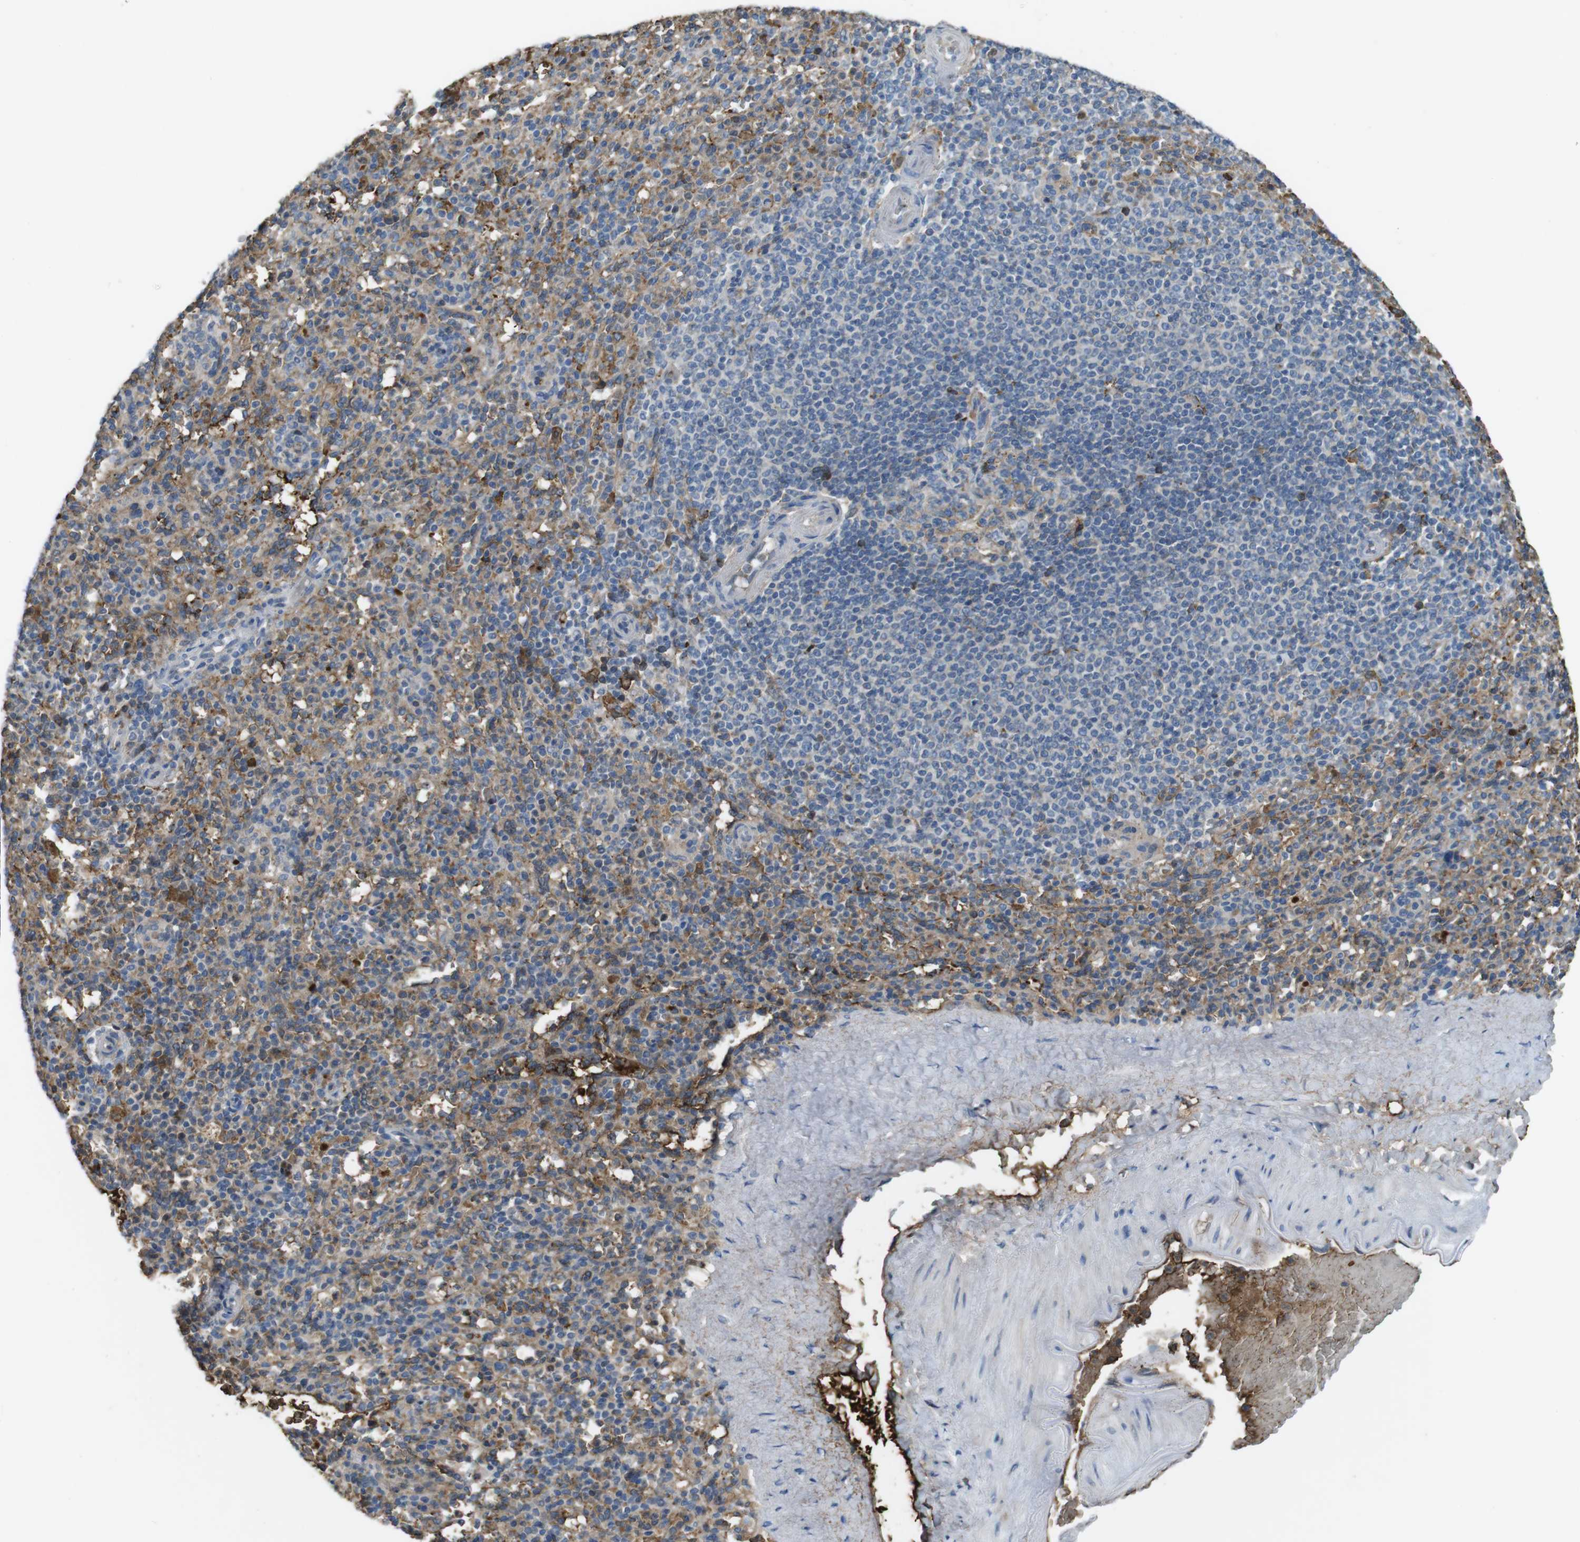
{"staining": {"intensity": "moderate", "quantity": "25%-75%", "location": "cytoplasmic/membranous"}, "tissue": "spleen", "cell_type": "Cells in red pulp", "image_type": "normal", "snomed": [{"axis": "morphology", "description": "Normal tissue, NOS"}, {"axis": "topography", "description": "Spleen"}], "caption": "Moderate cytoplasmic/membranous expression for a protein is identified in about 25%-75% of cells in red pulp of unremarkable spleen using immunohistochemistry.", "gene": "LTBP4", "patient": {"sex": "male", "age": 36}}